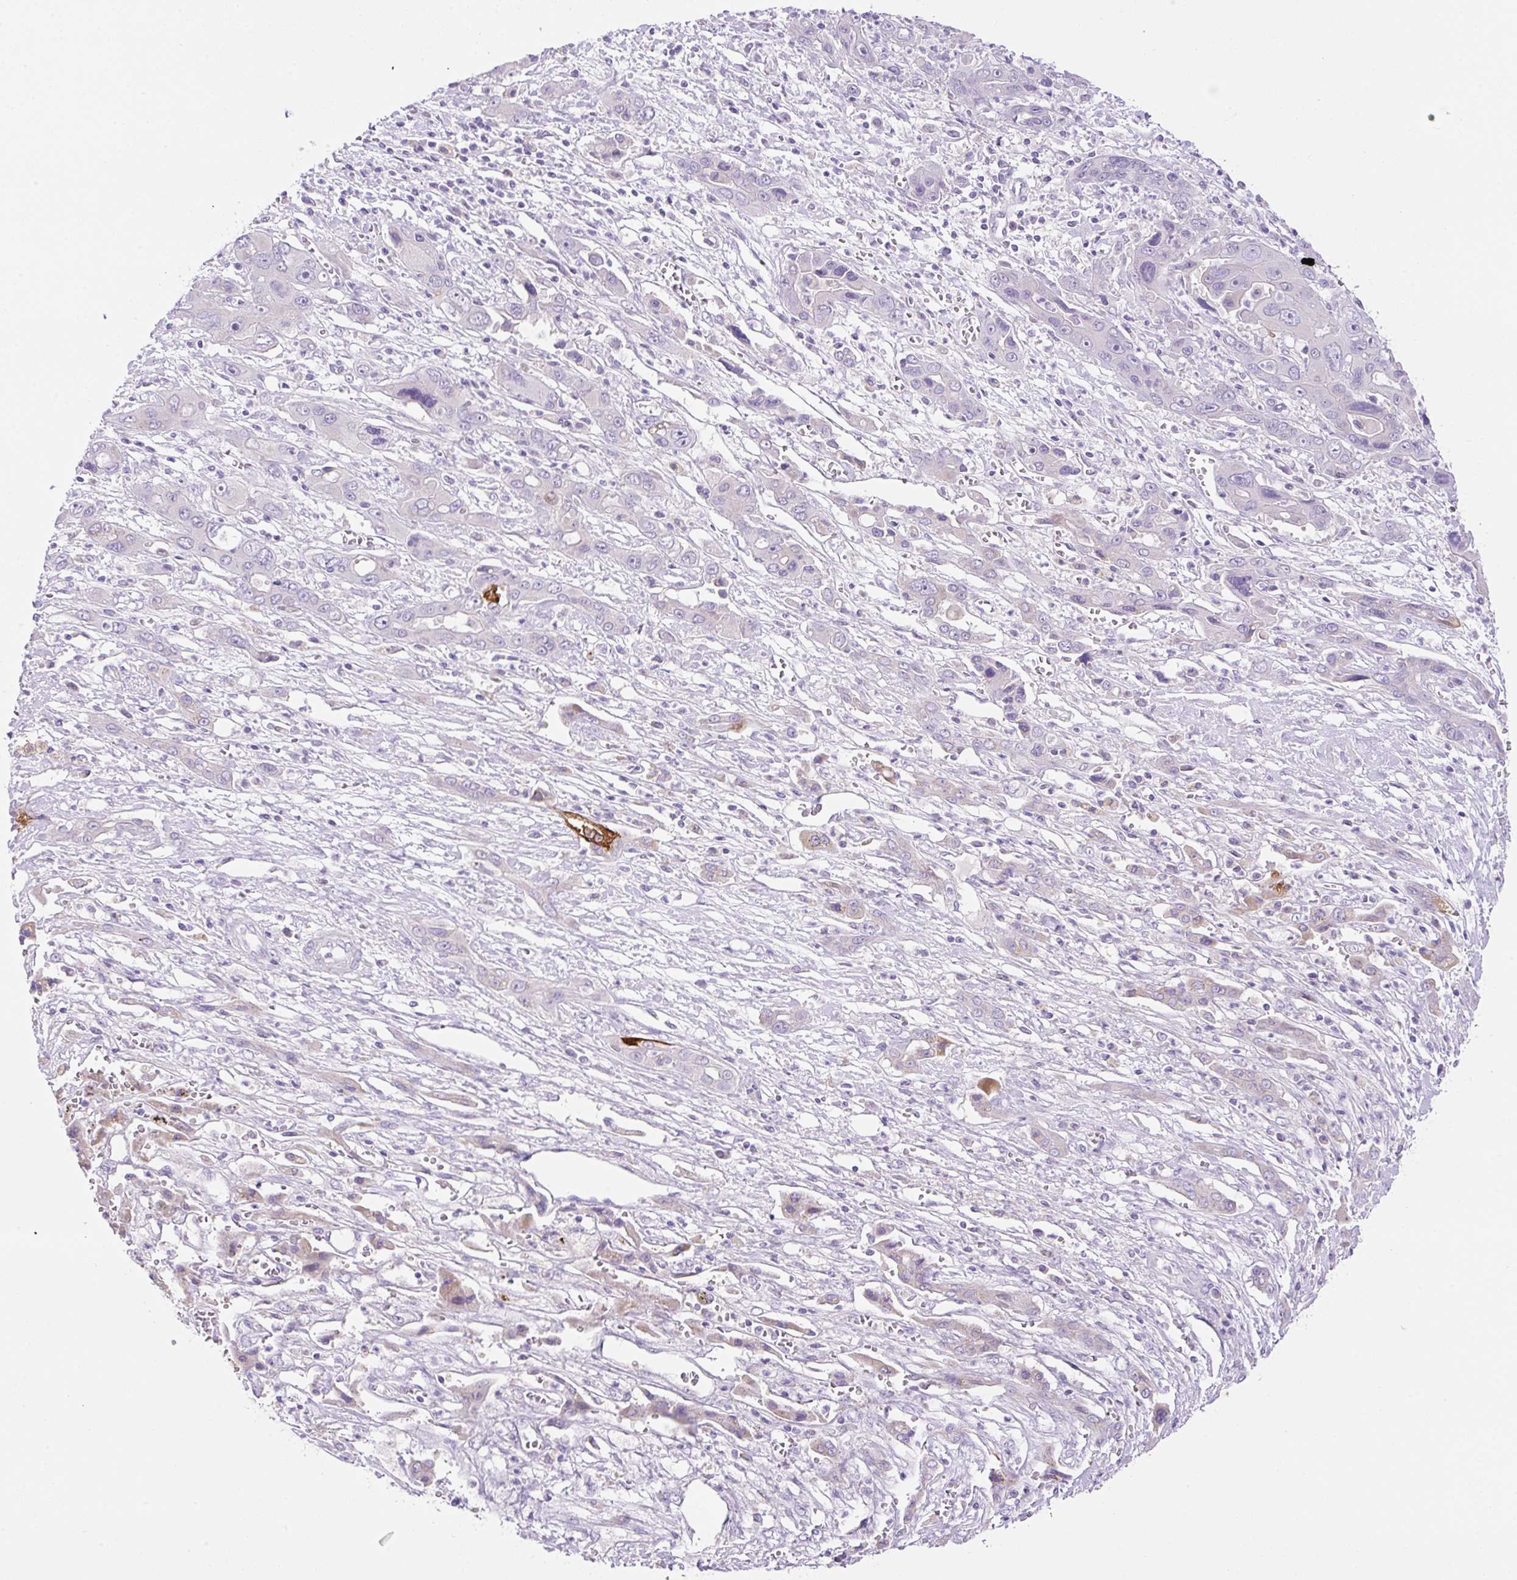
{"staining": {"intensity": "negative", "quantity": "none", "location": "none"}, "tissue": "liver cancer", "cell_type": "Tumor cells", "image_type": "cancer", "snomed": [{"axis": "morphology", "description": "Cholangiocarcinoma"}, {"axis": "topography", "description": "Liver"}], "caption": "The immunohistochemistry micrograph has no significant staining in tumor cells of liver cholangiocarcinoma tissue.", "gene": "NDST3", "patient": {"sex": "male", "age": 67}}